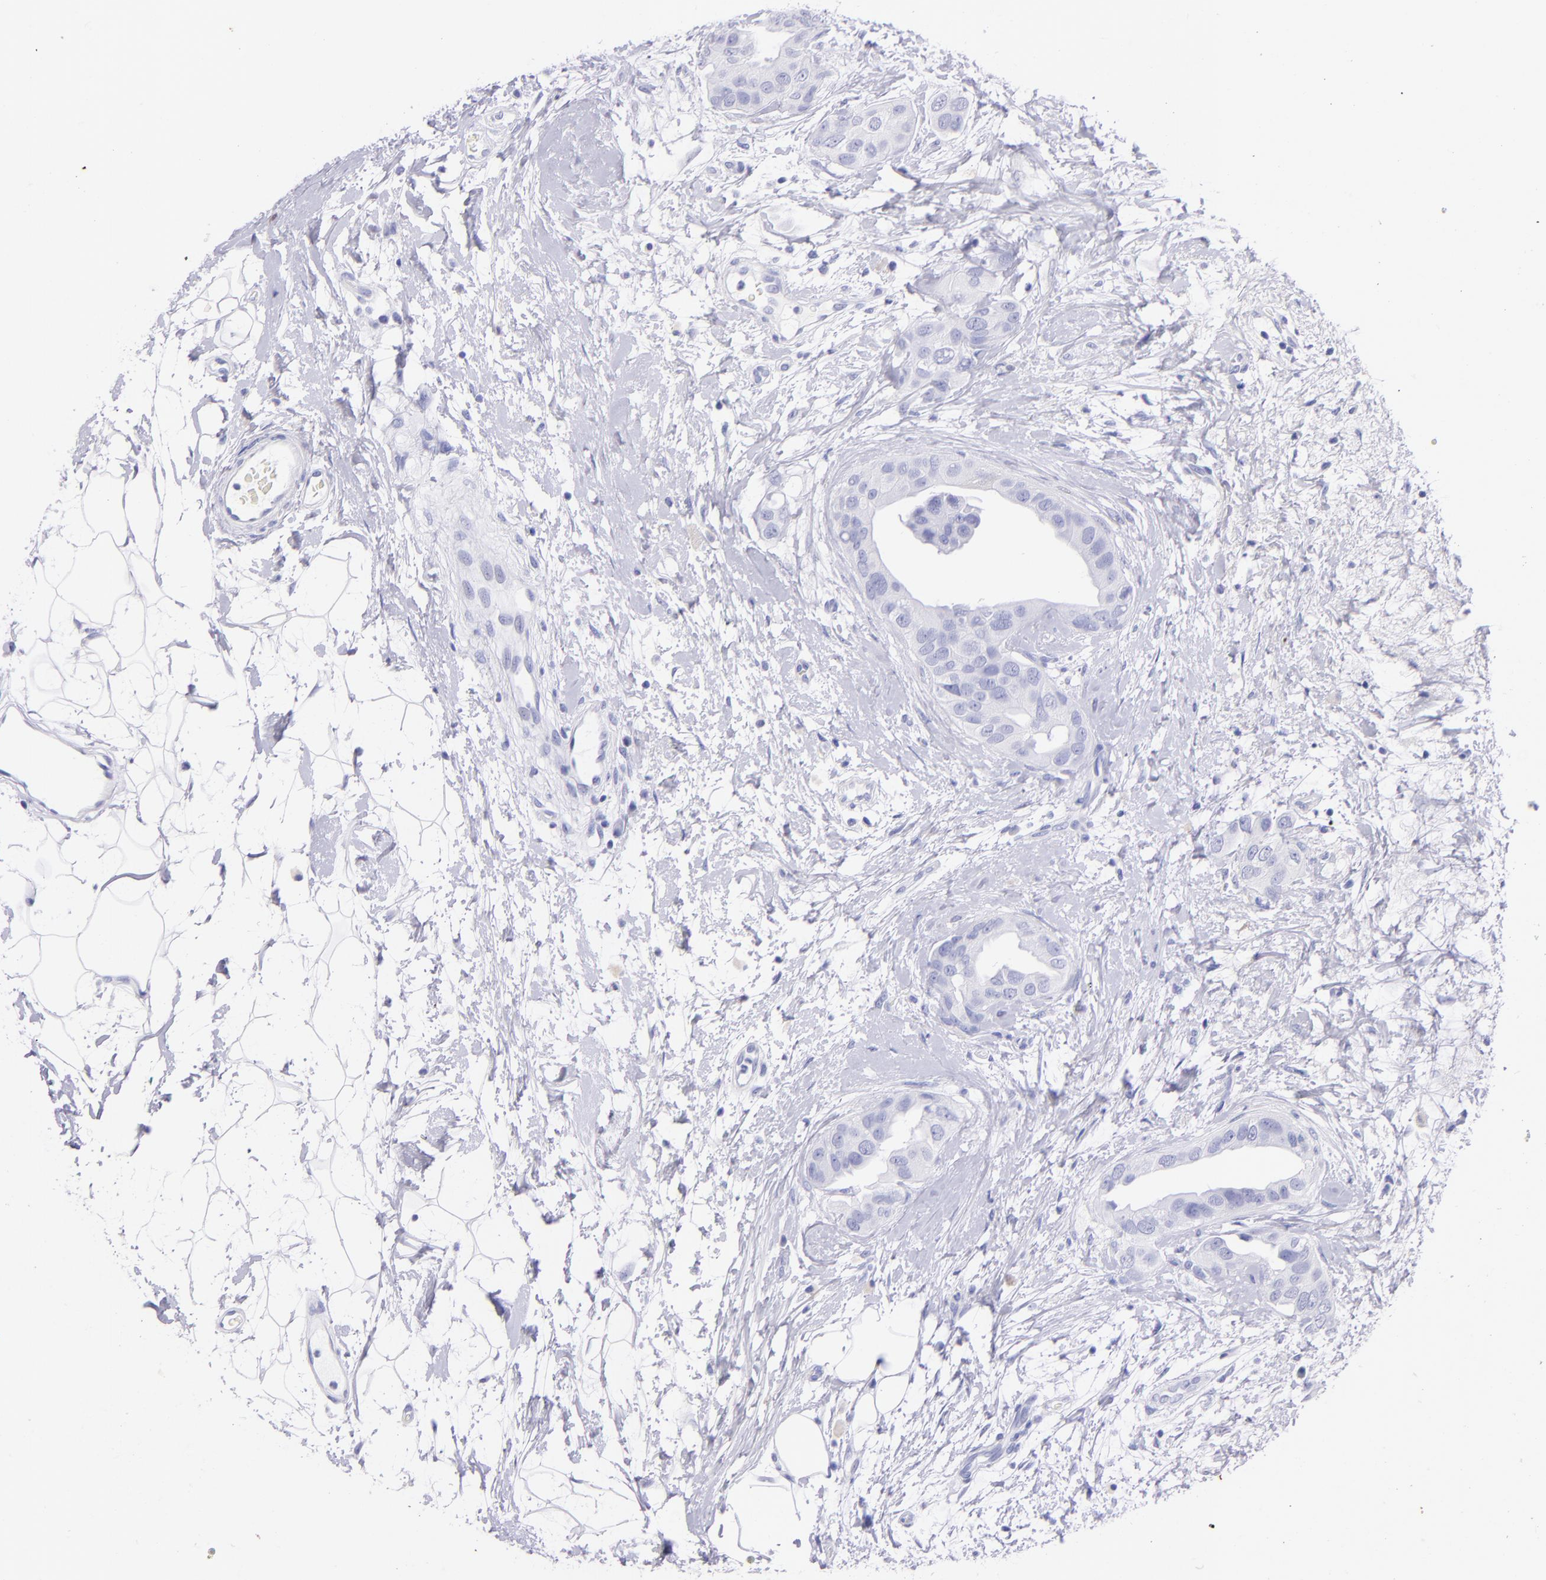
{"staining": {"intensity": "negative", "quantity": "none", "location": "none"}, "tissue": "breast cancer", "cell_type": "Tumor cells", "image_type": "cancer", "snomed": [{"axis": "morphology", "description": "Duct carcinoma"}, {"axis": "topography", "description": "Breast"}], "caption": "Human infiltrating ductal carcinoma (breast) stained for a protein using immunohistochemistry (IHC) shows no expression in tumor cells.", "gene": "UCHL1", "patient": {"sex": "female", "age": 40}}